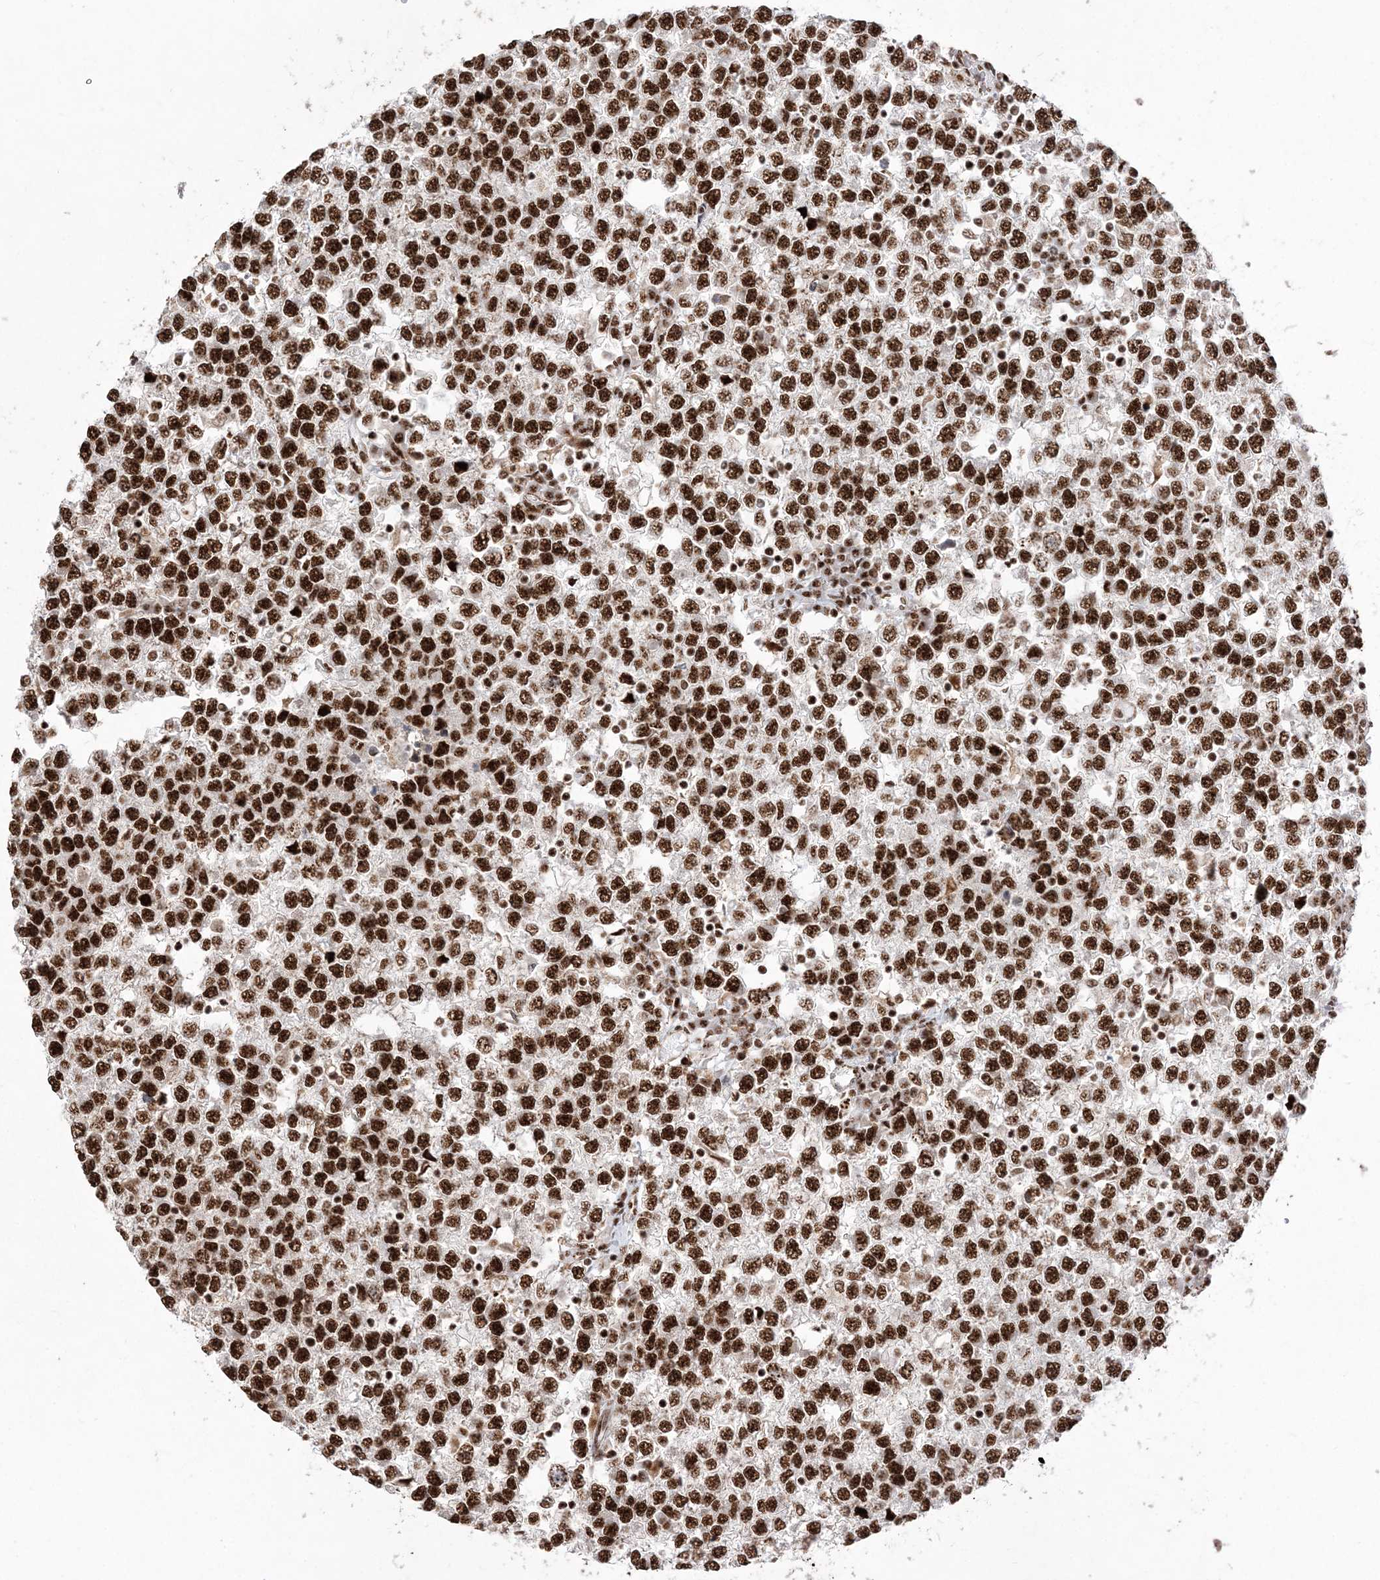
{"staining": {"intensity": "strong", "quantity": ">75%", "location": "nuclear"}, "tissue": "testis cancer", "cell_type": "Tumor cells", "image_type": "cancer", "snomed": [{"axis": "morphology", "description": "Seminoma, NOS"}, {"axis": "topography", "description": "Testis"}], "caption": "An immunohistochemistry photomicrograph of neoplastic tissue is shown. Protein staining in brown shows strong nuclear positivity in testis cancer (seminoma) within tumor cells.", "gene": "RBM17", "patient": {"sex": "male", "age": 65}}